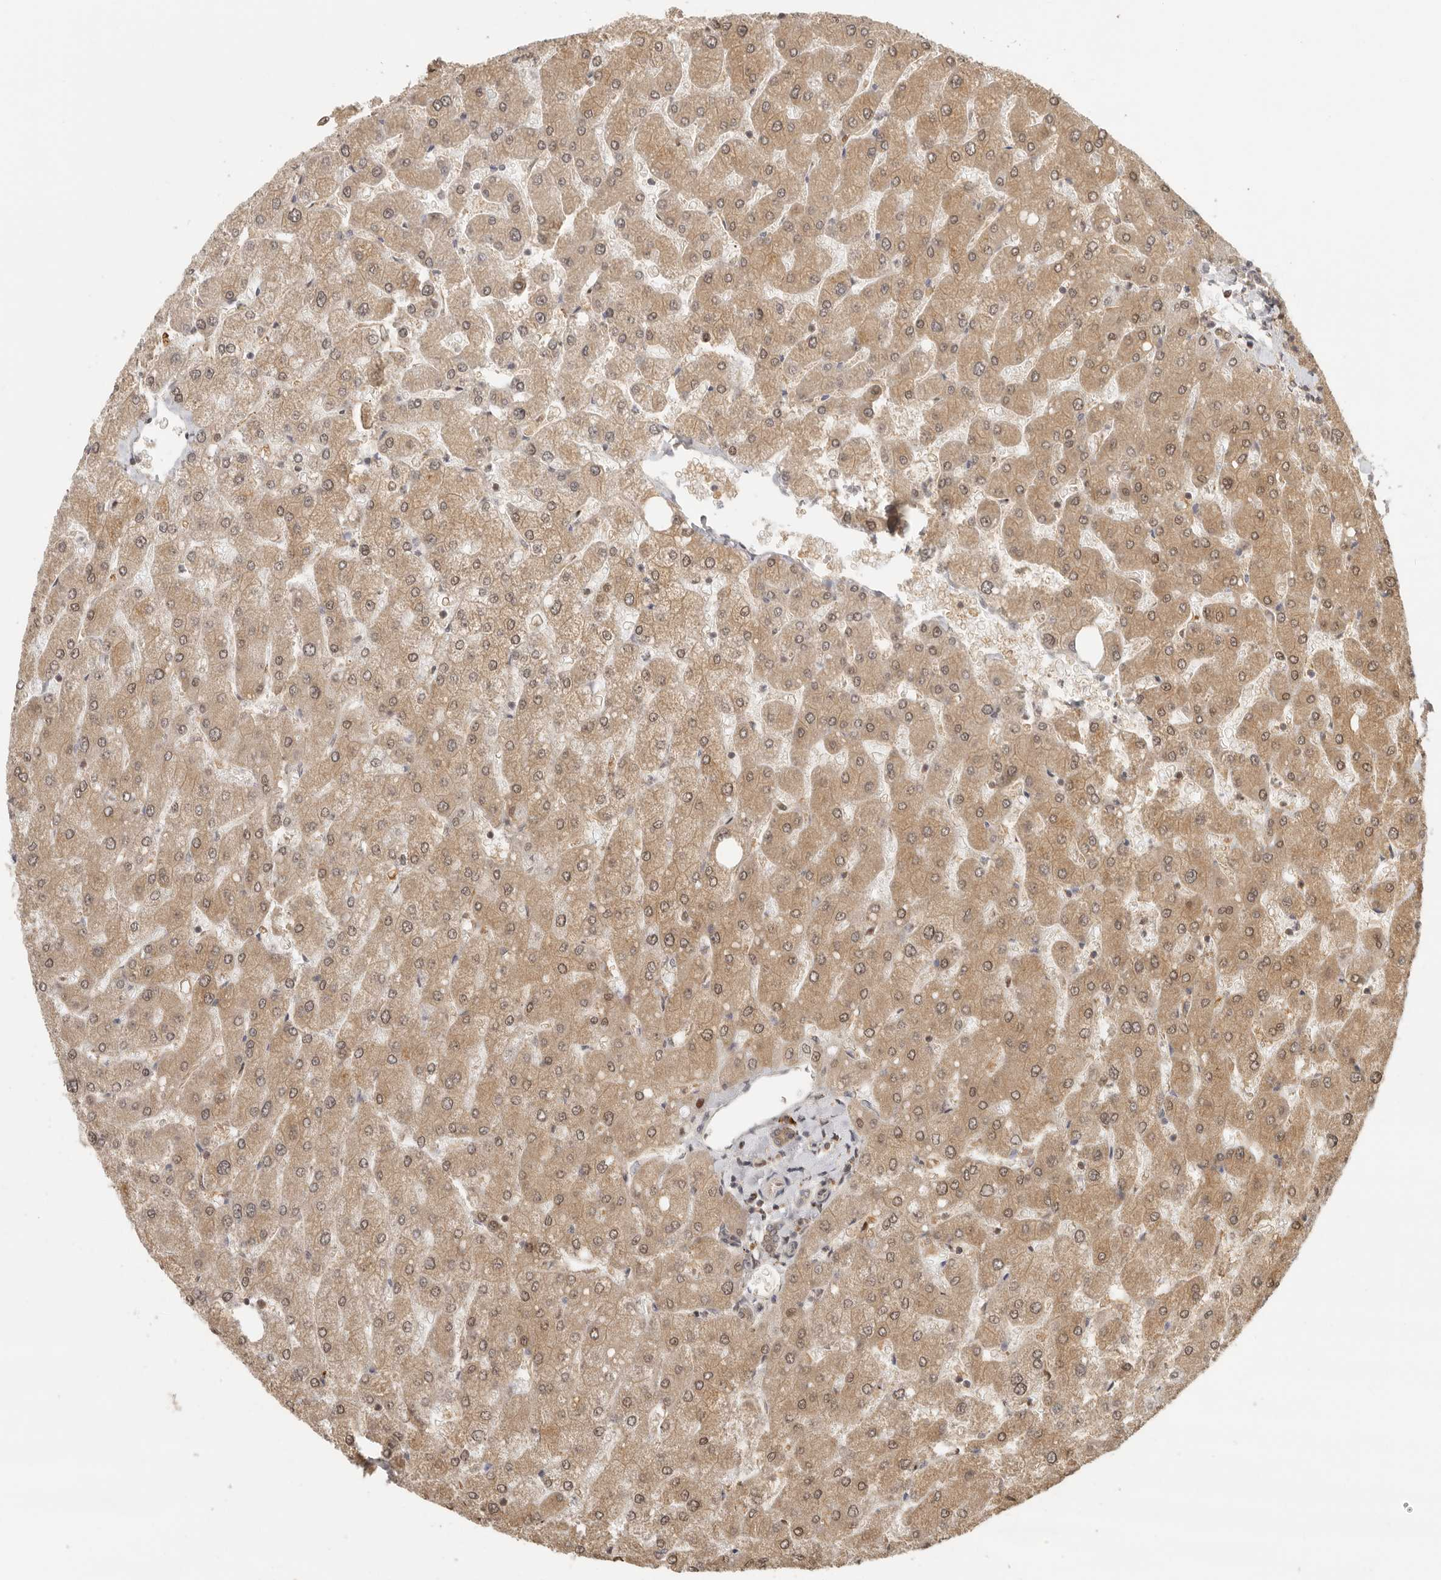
{"staining": {"intensity": "weak", "quantity": "25%-75%", "location": "cytoplasmic/membranous"}, "tissue": "liver", "cell_type": "Cholangiocytes", "image_type": "normal", "snomed": [{"axis": "morphology", "description": "Normal tissue, NOS"}, {"axis": "topography", "description": "Liver"}], "caption": "Human liver stained with a protein marker demonstrates weak staining in cholangiocytes.", "gene": "PSMA5", "patient": {"sex": "male", "age": 55}}